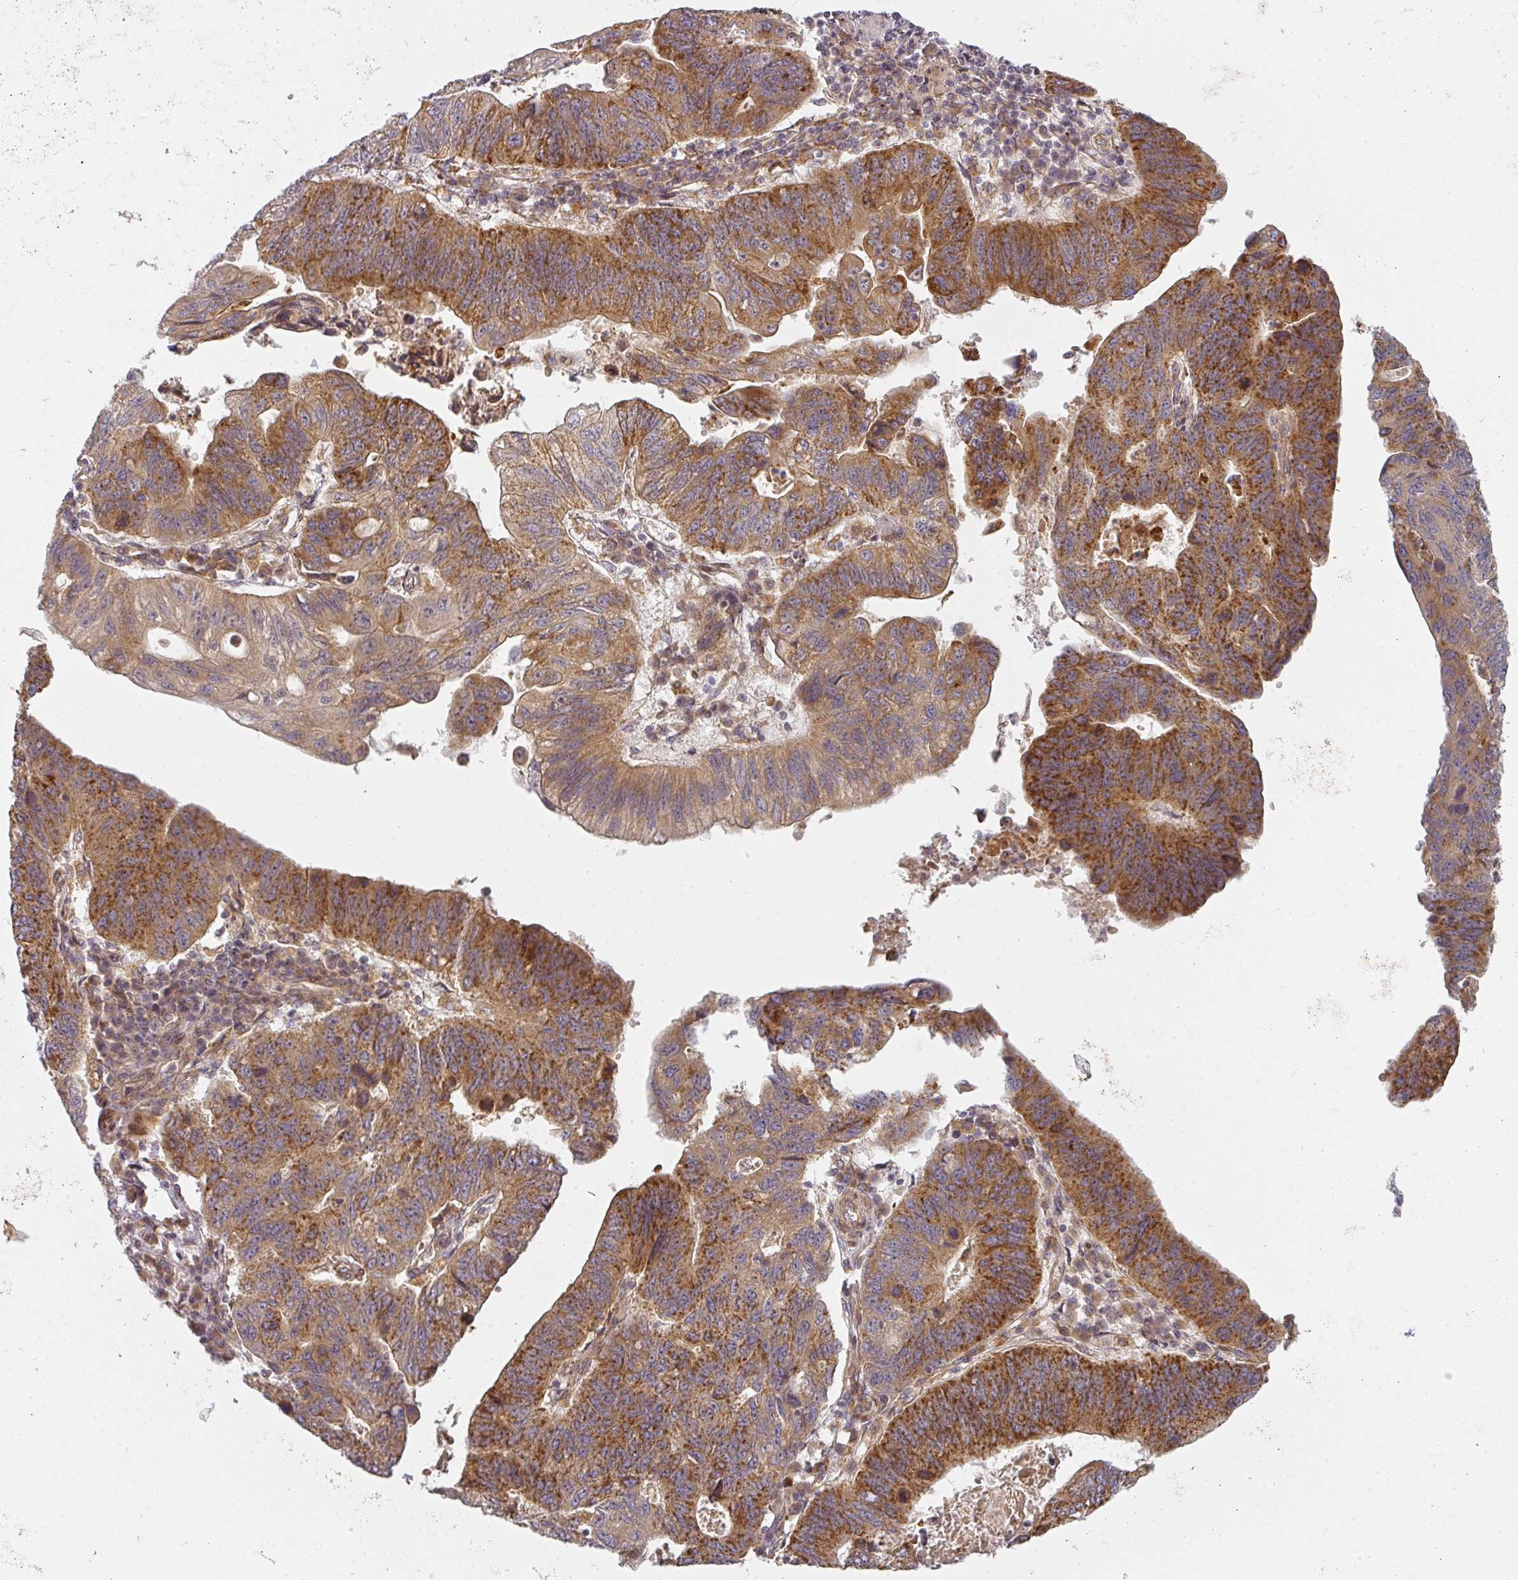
{"staining": {"intensity": "strong", "quantity": ">75%", "location": "cytoplasmic/membranous"}, "tissue": "stomach cancer", "cell_type": "Tumor cells", "image_type": "cancer", "snomed": [{"axis": "morphology", "description": "Adenocarcinoma, NOS"}, {"axis": "topography", "description": "Stomach"}], "caption": "Stomach cancer (adenocarcinoma) stained for a protein (brown) shows strong cytoplasmic/membranous positive expression in about >75% of tumor cells.", "gene": "CNOT1", "patient": {"sex": "male", "age": 59}}